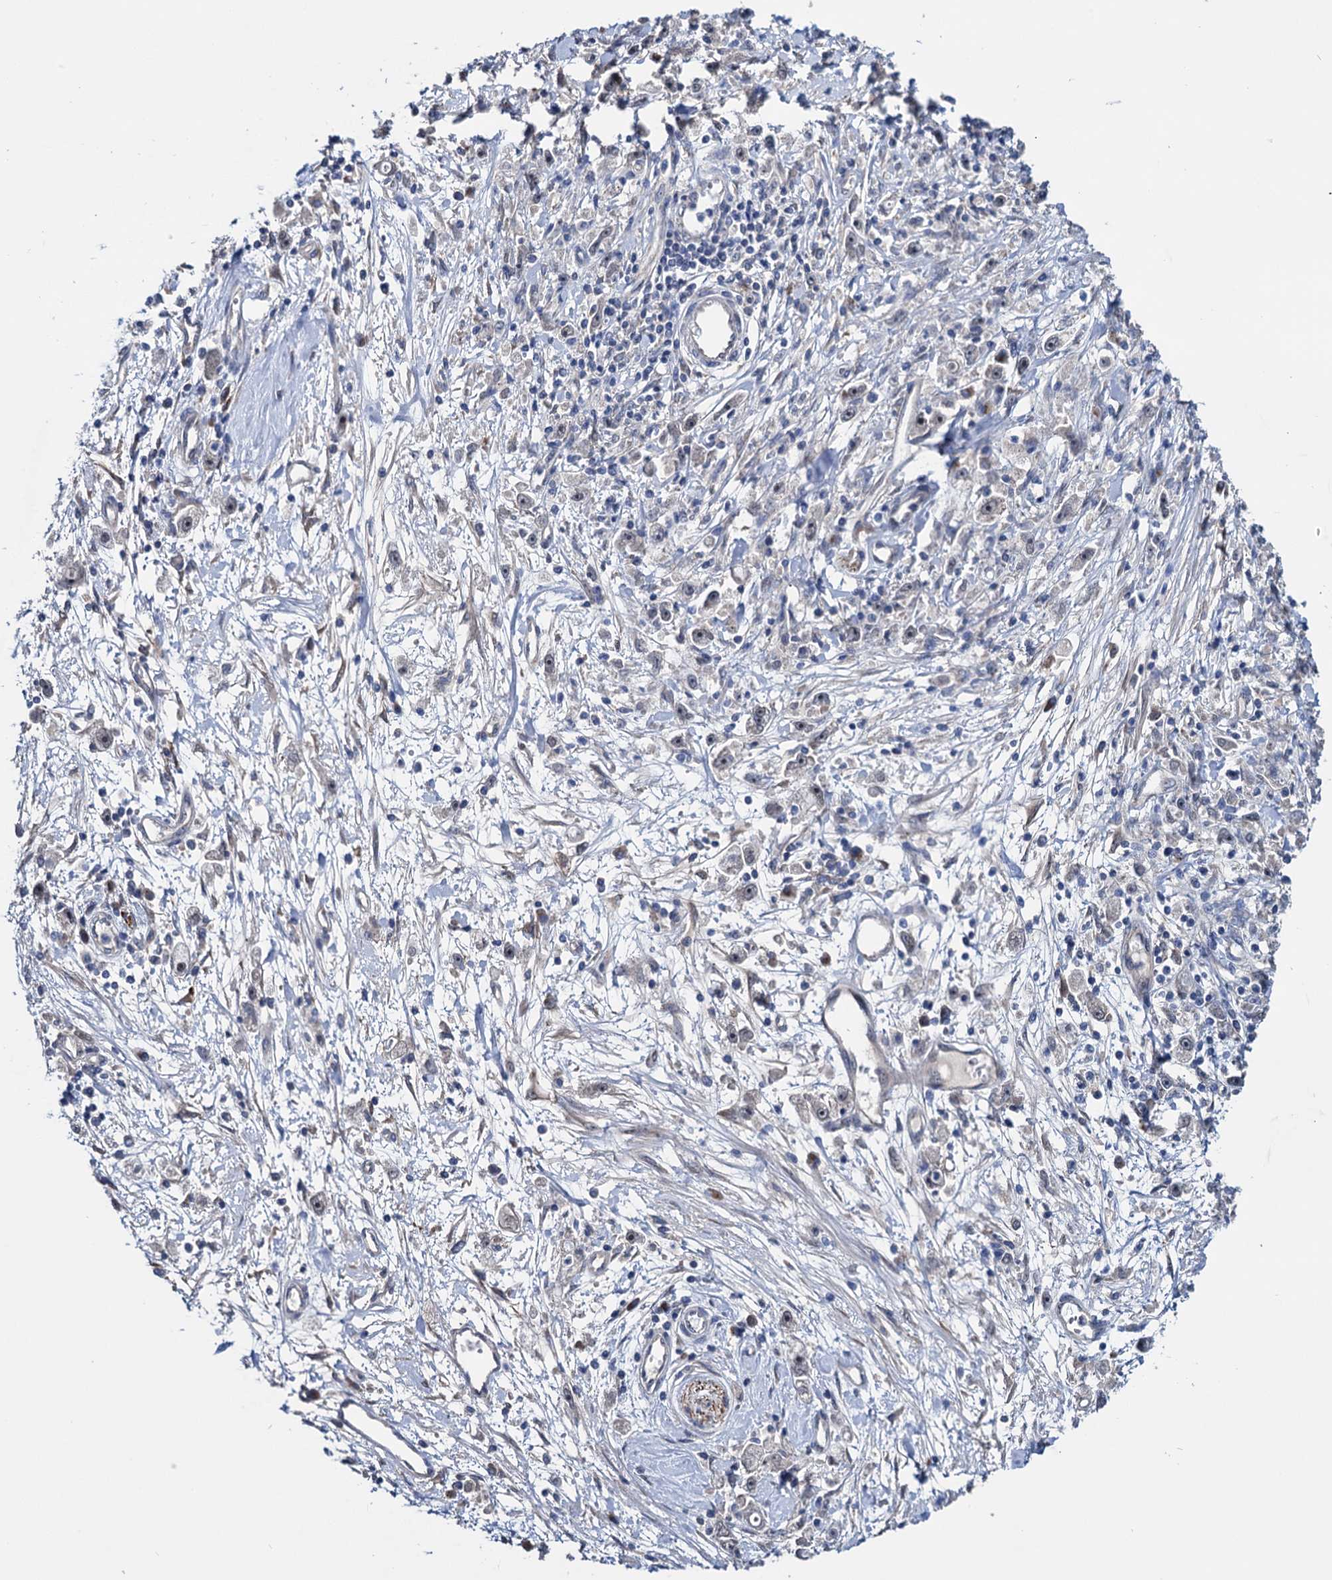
{"staining": {"intensity": "negative", "quantity": "none", "location": "none"}, "tissue": "stomach cancer", "cell_type": "Tumor cells", "image_type": "cancer", "snomed": [{"axis": "morphology", "description": "Adenocarcinoma, NOS"}, {"axis": "topography", "description": "Stomach"}], "caption": "A high-resolution image shows immunohistochemistry staining of stomach cancer (adenocarcinoma), which demonstrates no significant positivity in tumor cells.", "gene": "EYA4", "patient": {"sex": "female", "age": 59}}